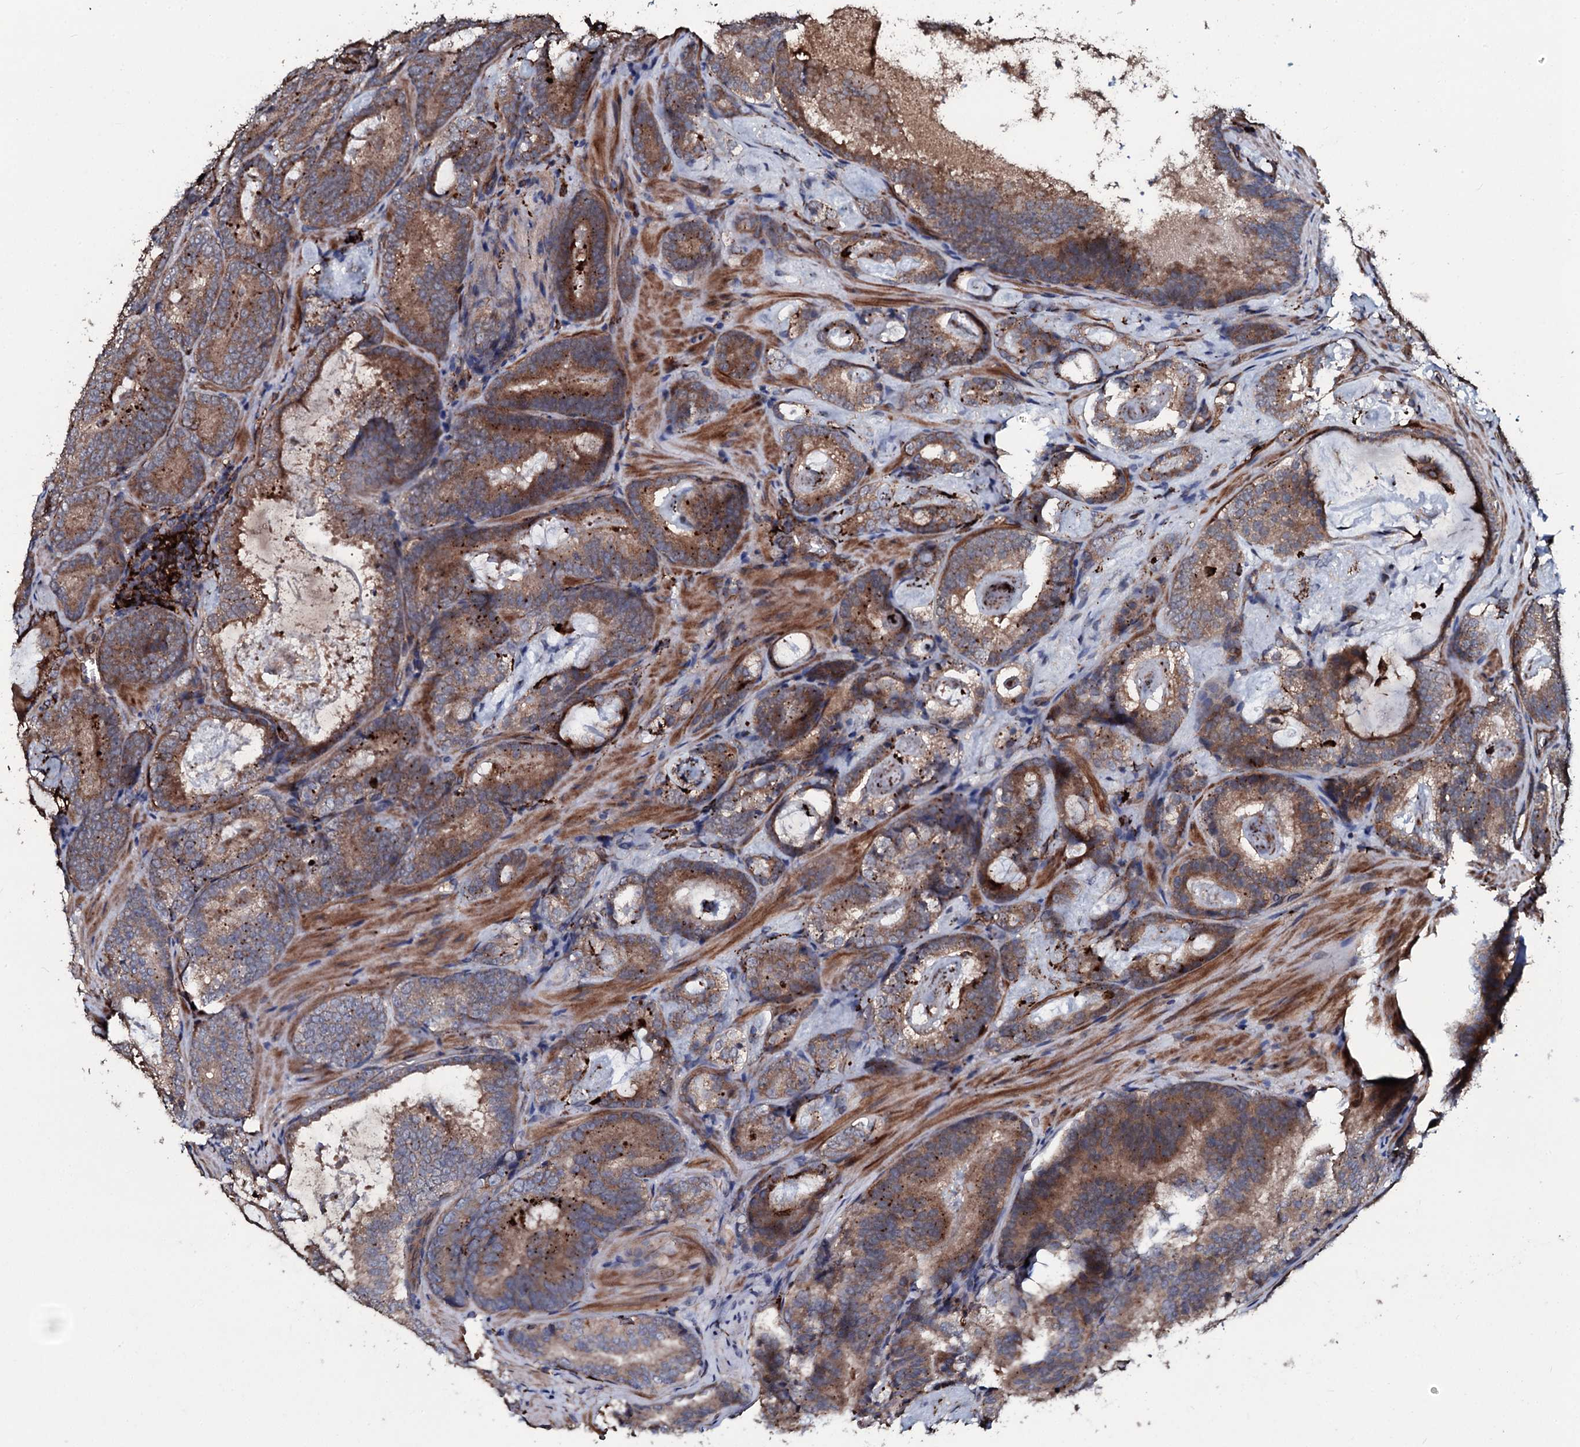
{"staining": {"intensity": "moderate", "quantity": "25%-75%", "location": "cytoplasmic/membranous"}, "tissue": "prostate cancer", "cell_type": "Tumor cells", "image_type": "cancer", "snomed": [{"axis": "morphology", "description": "Adenocarcinoma, Low grade"}, {"axis": "topography", "description": "Prostate"}], "caption": "Approximately 25%-75% of tumor cells in prostate adenocarcinoma (low-grade) demonstrate moderate cytoplasmic/membranous protein staining as visualized by brown immunohistochemical staining.", "gene": "TPGS2", "patient": {"sex": "male", "age": 60}}